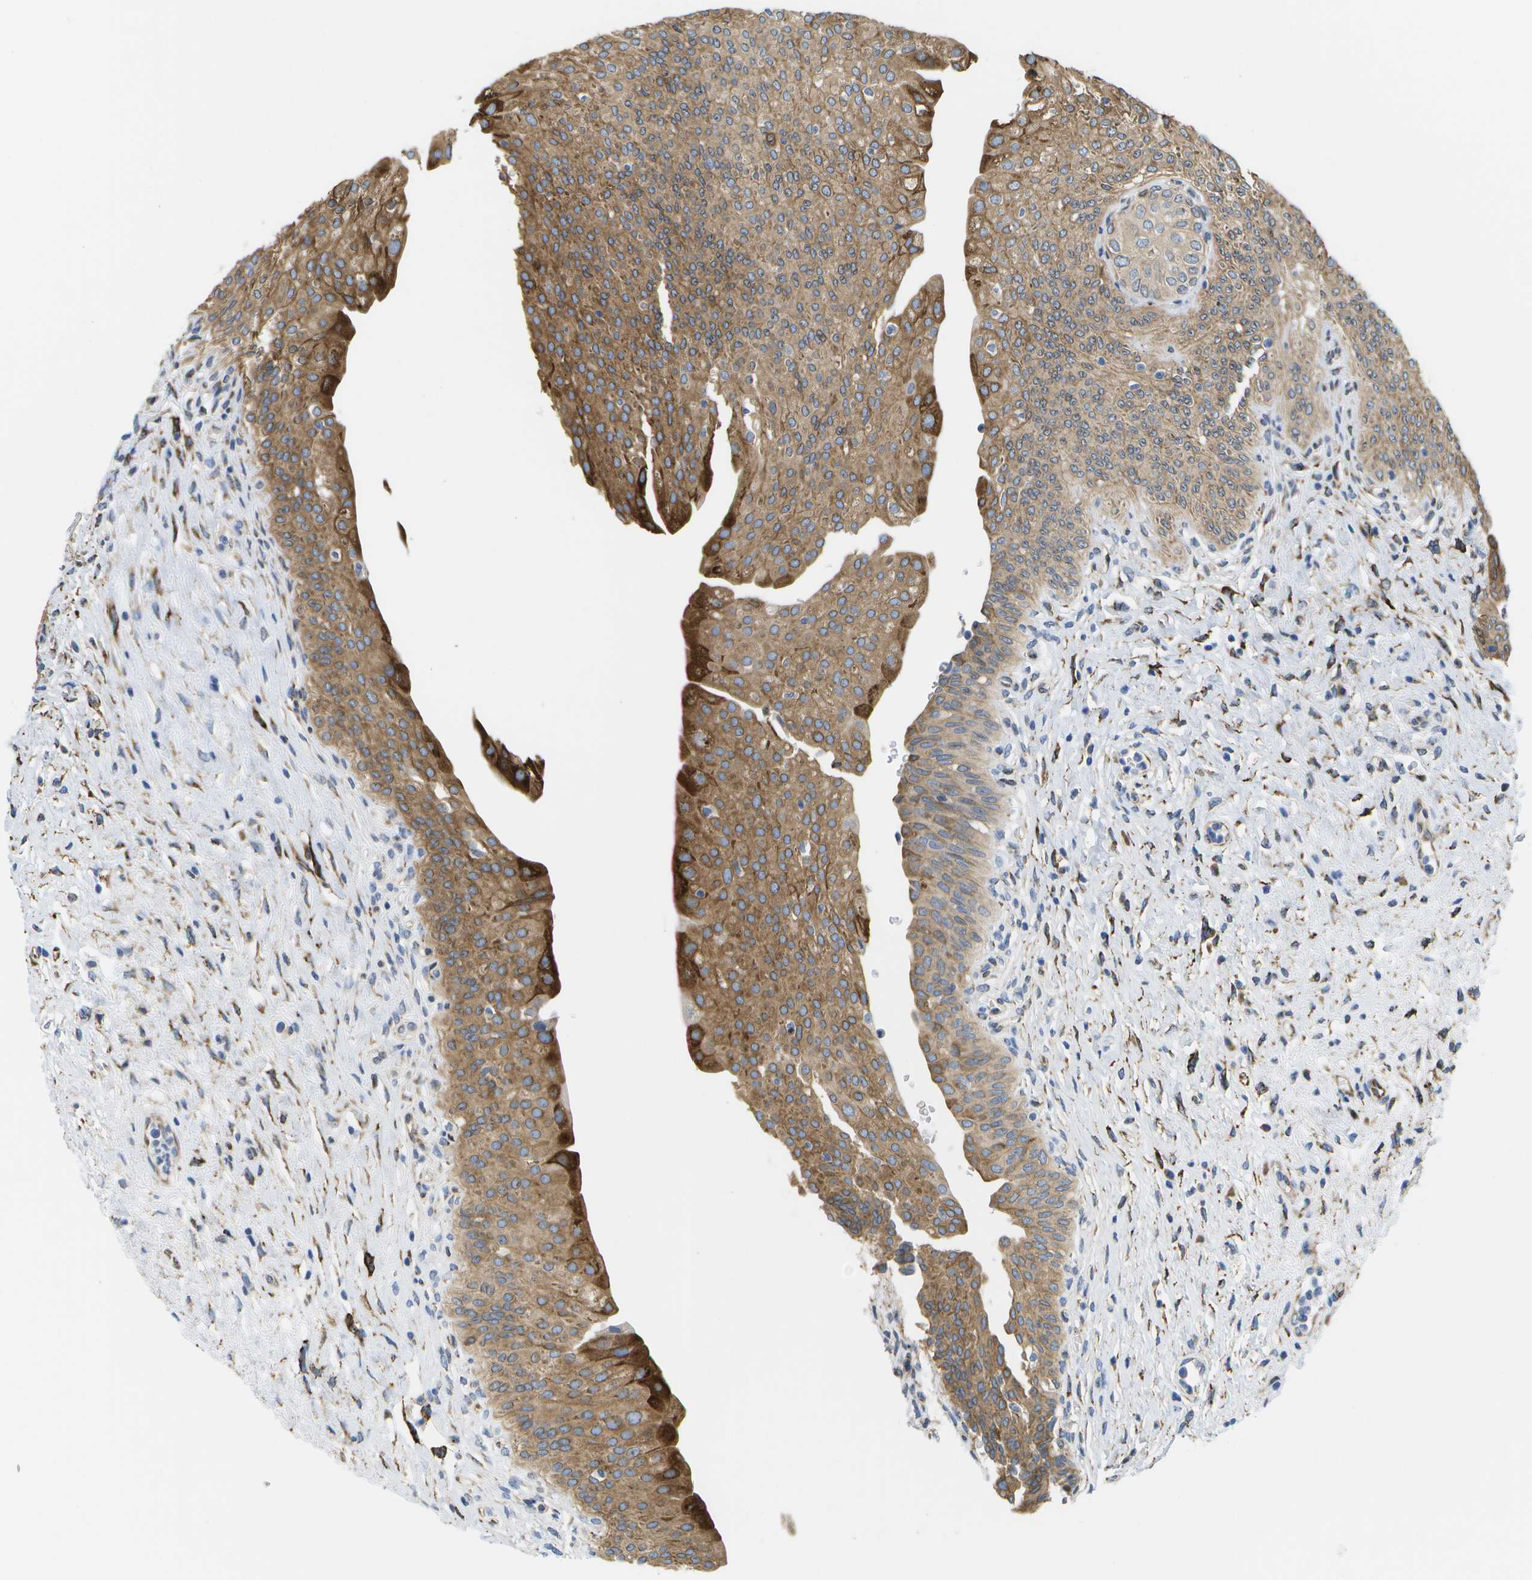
{"staining": {"intensity": "strong", "quantity": ">75%", "location": "cytoplasmic/membranous"}, "tissue": "urinary bladder", "cell_type": "Urothelial cells", "image_type": "normal", "snomed": [{"axis": "morphology", "description": "Normal tissue, NOS"}, {"axis": "topography", "description": "Urinary bladder"}], "caption": "A high amount of strong cytoplasmic/membranous positivity is identified in approximately >75% of urothelial cells in normal urinary bladder. The protein of interest is shown in brown color, while the nuclei are stained blue.", "gene": "ZDHHC17", "patient": {"sex": "male", "age": 46}}